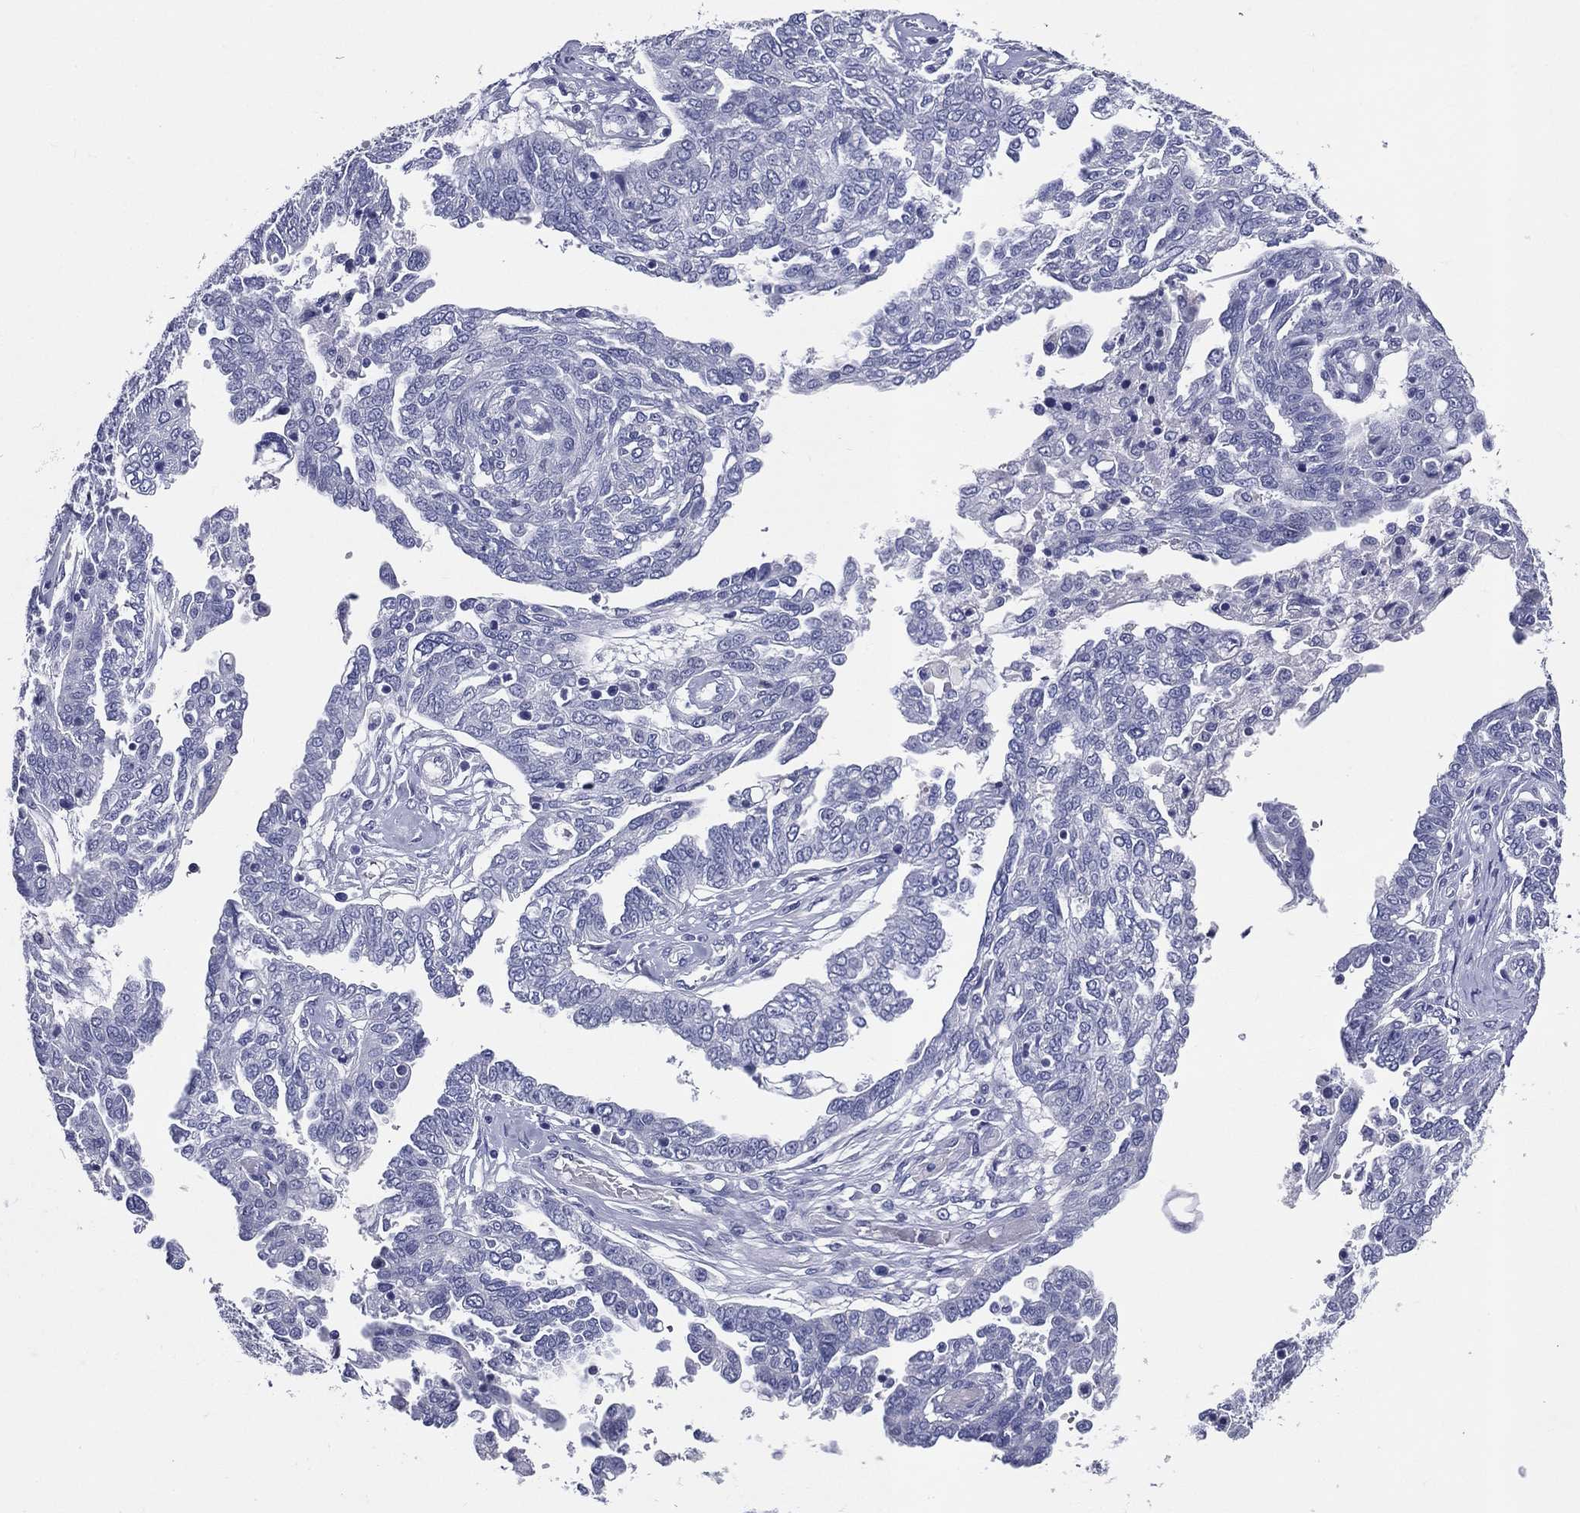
{"staining": {"intensity": "negative", "quantity": "none", "location": "none"}, "tissue": "ovarian cancer", "cell_type": "Tumor cells", "image_type": "cancer", "snomed": [{"axis": "morphology", "description": "Cystadenocarcinoma, serous, NOS"}, {"axis": "topography", "description": "Ovary"}], "caption": "IHC histopathology image of neoplastic tissue: human ovarian serous cystadenocarcinoma stained with DAB (3,3'-diaminobenzidine) shows no significant protein positivity in tumor cells. (Immunohistochemistry, brightfield microscopy, high magnification).", "gene": "ACE2", "patient": {"sex": "female", "age": 67}}